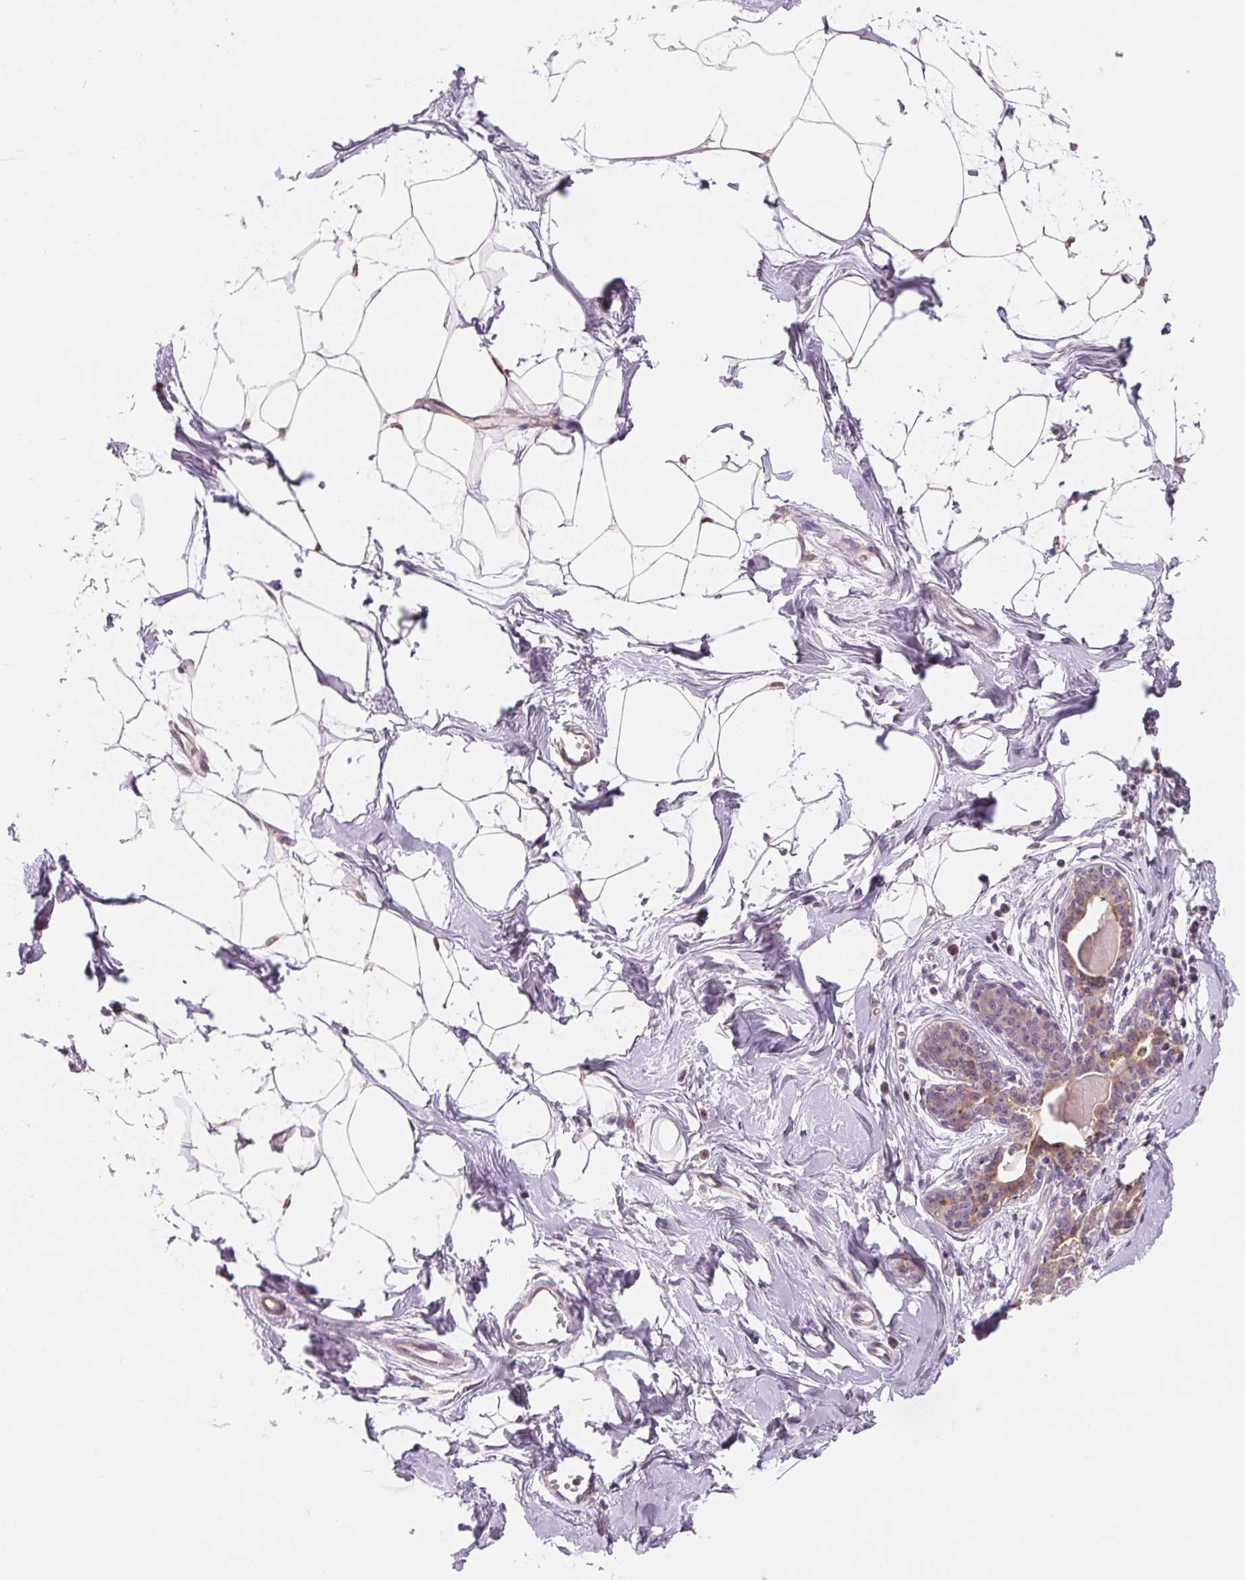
{"staining": {"intensity": "negative", "quantity": "none", "location": "none"}, "tissue": "breast", "cell_type": "Adipocytes", "image_type": "normal", "snomed": [{"axis": "morphology", "description": "Normal tissue, NOS"}, {"axis": "topography", "description": "Breast"}], "caption": "Breast stained for a protein using IHC shows no positivity adipocytes.", "gene": "VTCN1", "patient": {"sex": "female", "age": 45}}